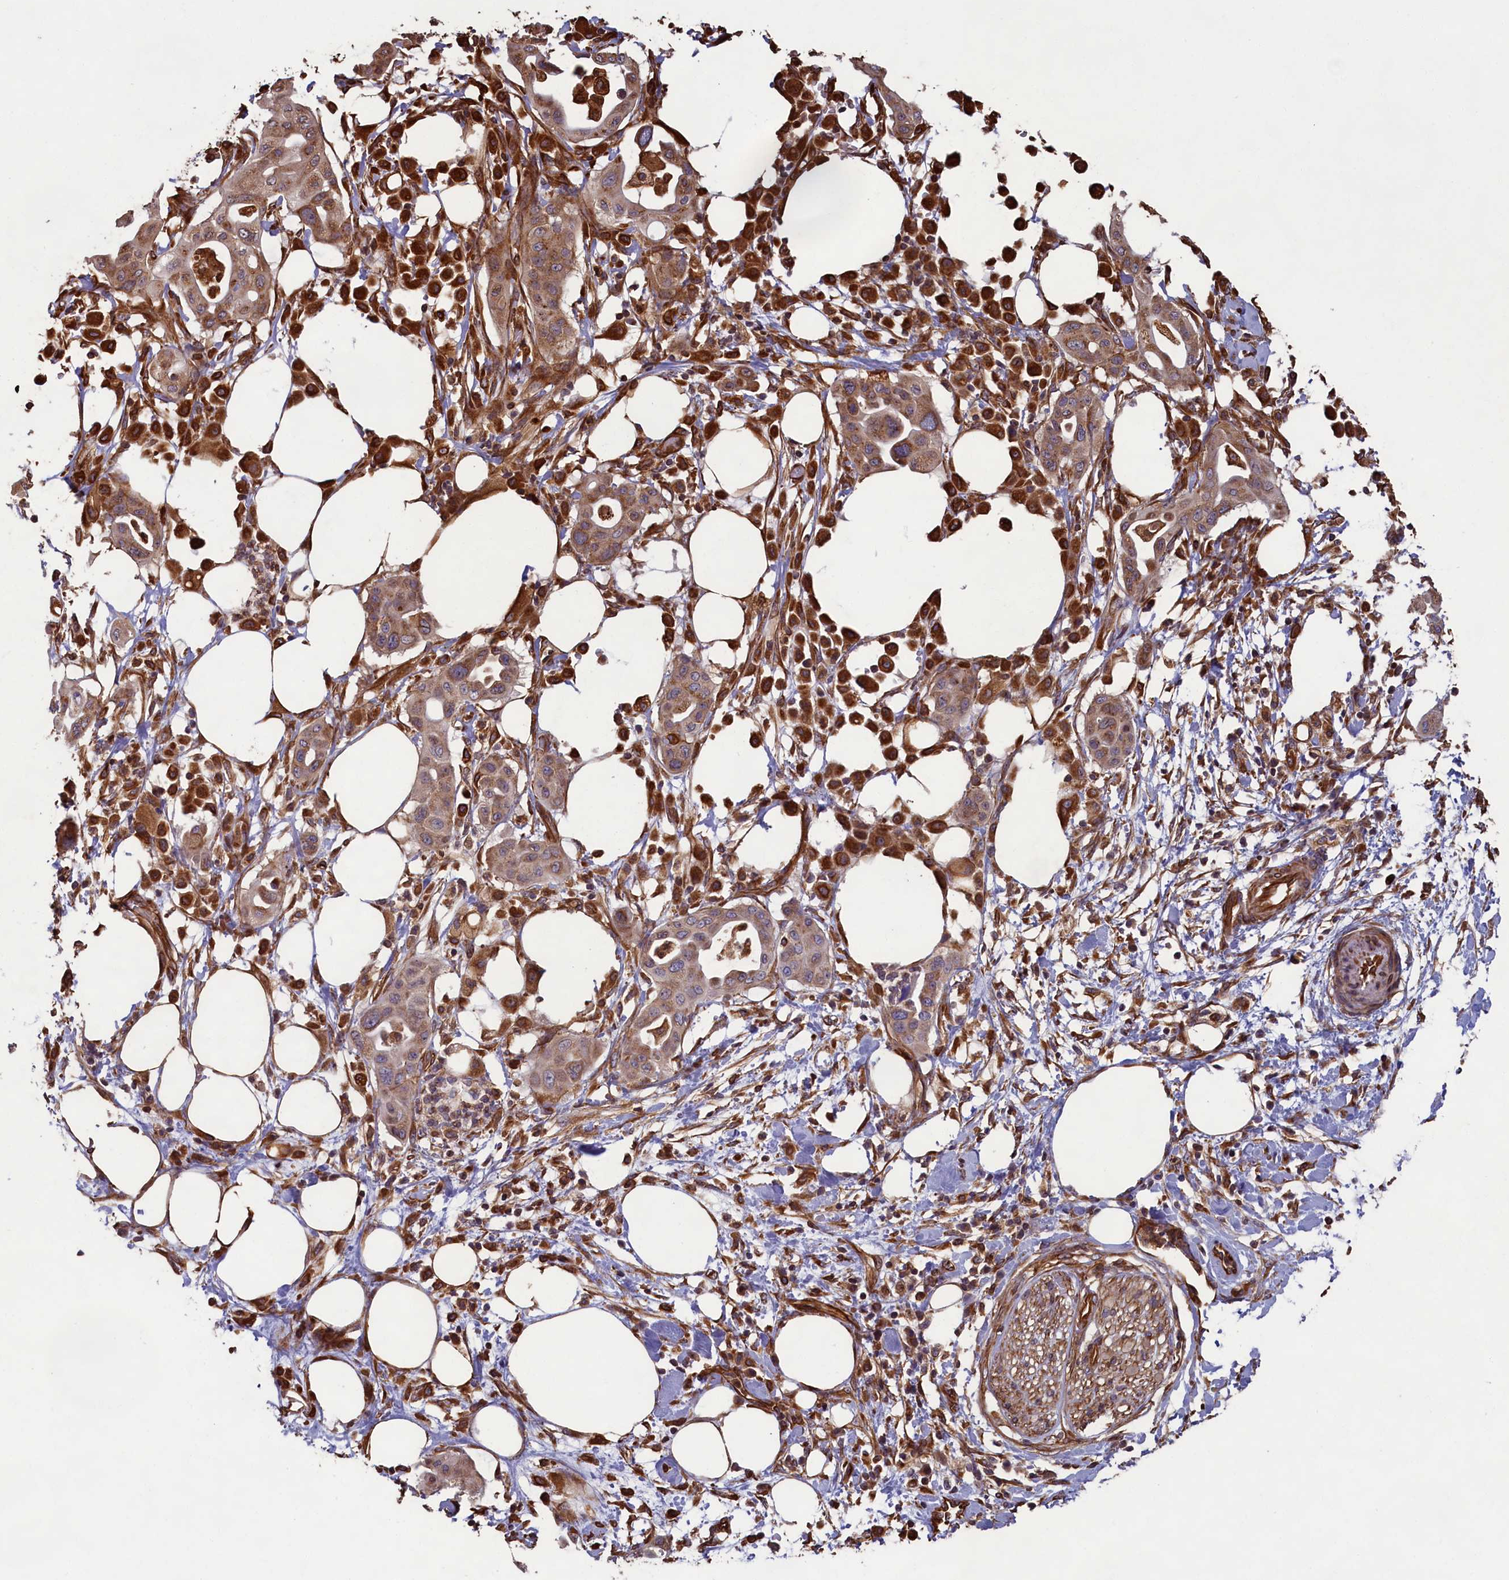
{"staining": {"intensity": "moderate", "quantity": ">75%", "location": "cytoplasmic/membranous"}, "tissue": "pancreatic cancer", "cell_type": "Tumor cells", "image_type": "cancer", "snomed": [{"axis": "morphology", "description": "Adenocarcinoma, NOS"}, {"axis": "topography", "description": "Pancreas"}], "caption": "The immunohistochemical stain highlights moderate cytoplasmic/membranous staining in tumor cells of pancreatic cancer (adenocarcinoma) tissue.", "gene": "CCDC124", "patient": {"sex": "male", "age": 68}}